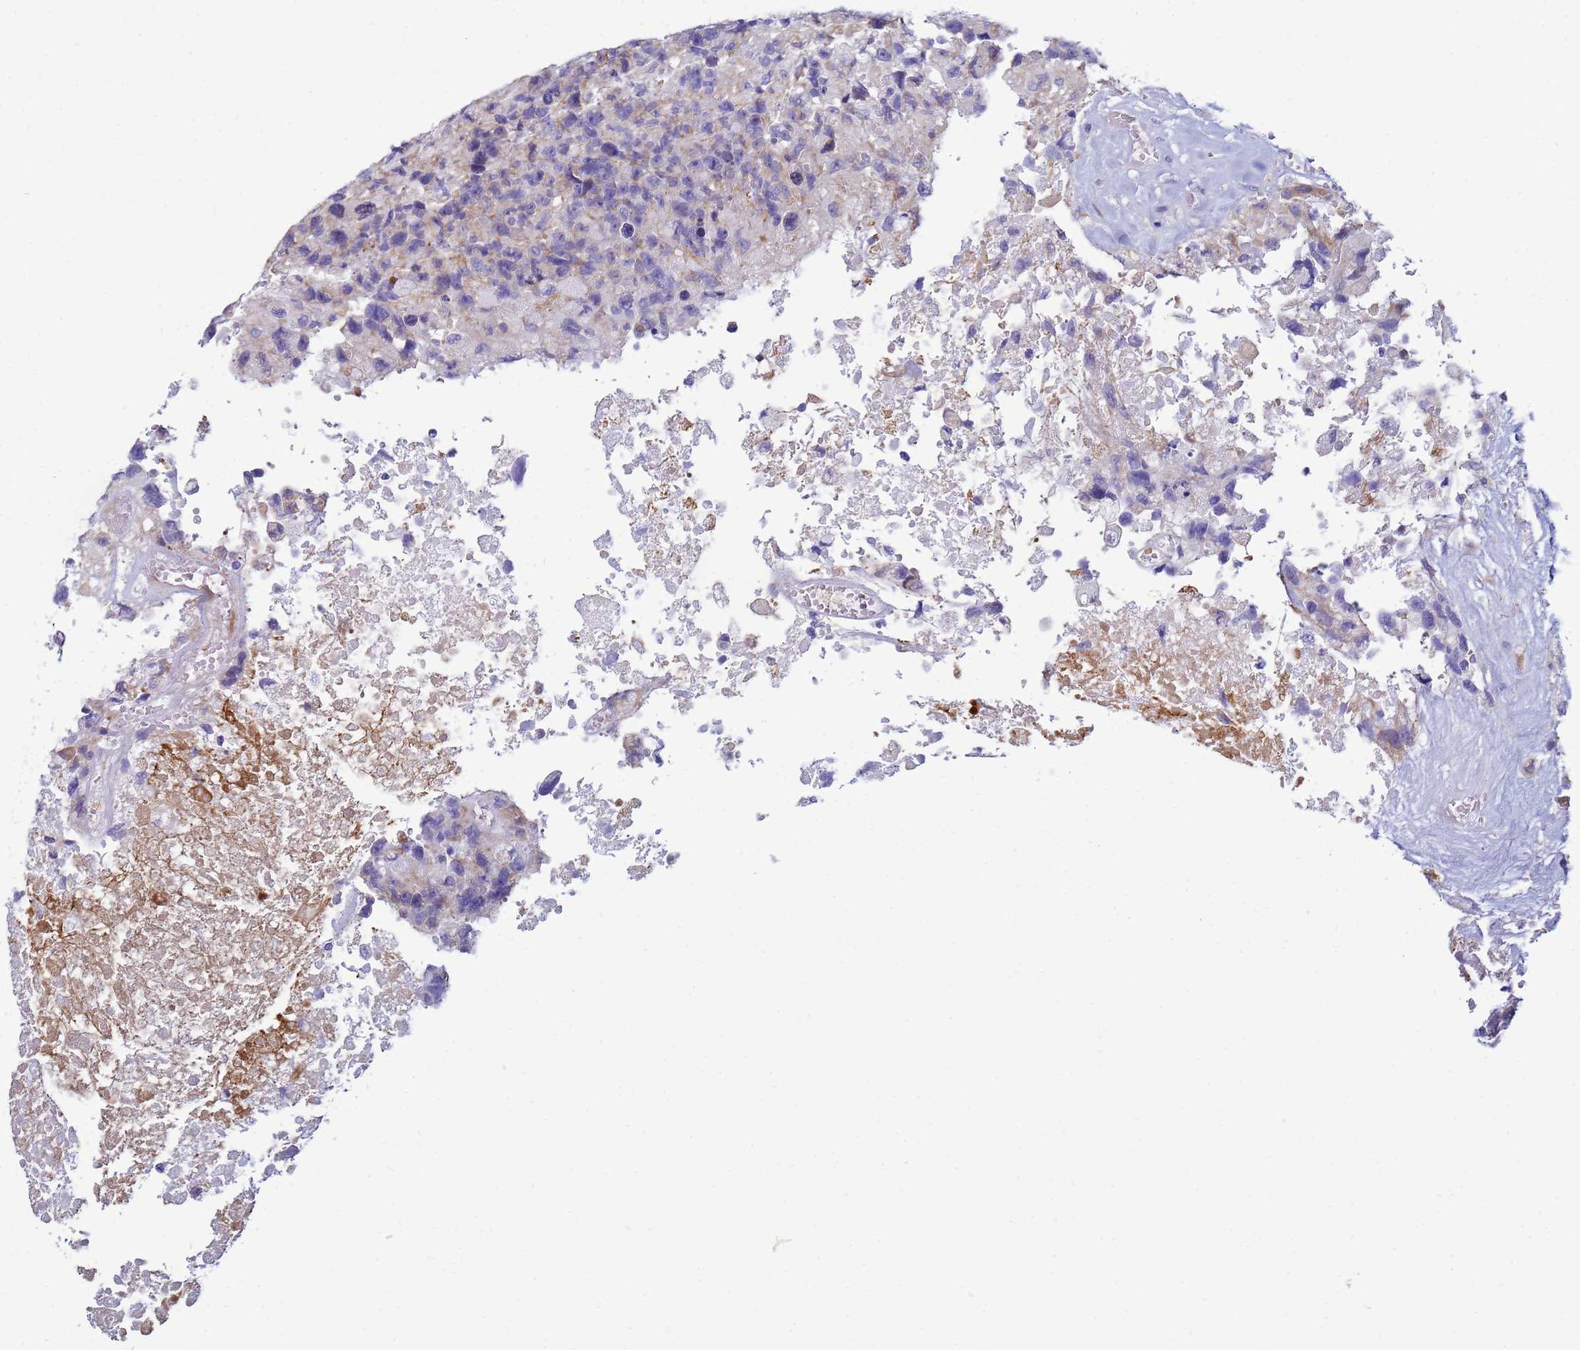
{"staining": {"intensity": "weak", "quantity": "<25%", "location": "cytoplasmic/membranous"}, "tissue": "glioma", "cell_type": "Tumor cells", "image_type": "cancer", "snomed": [{"axis": "morphology", "description": "Glioma, malignant, High grade"}, {"axis": "topography", "description": "Brain"}], "caption": "Glioma stained for a protein using IHC reveals no staining tumor cells.", "gene": "TRPC6", "patient": {"sex": "male", "age": 69}}